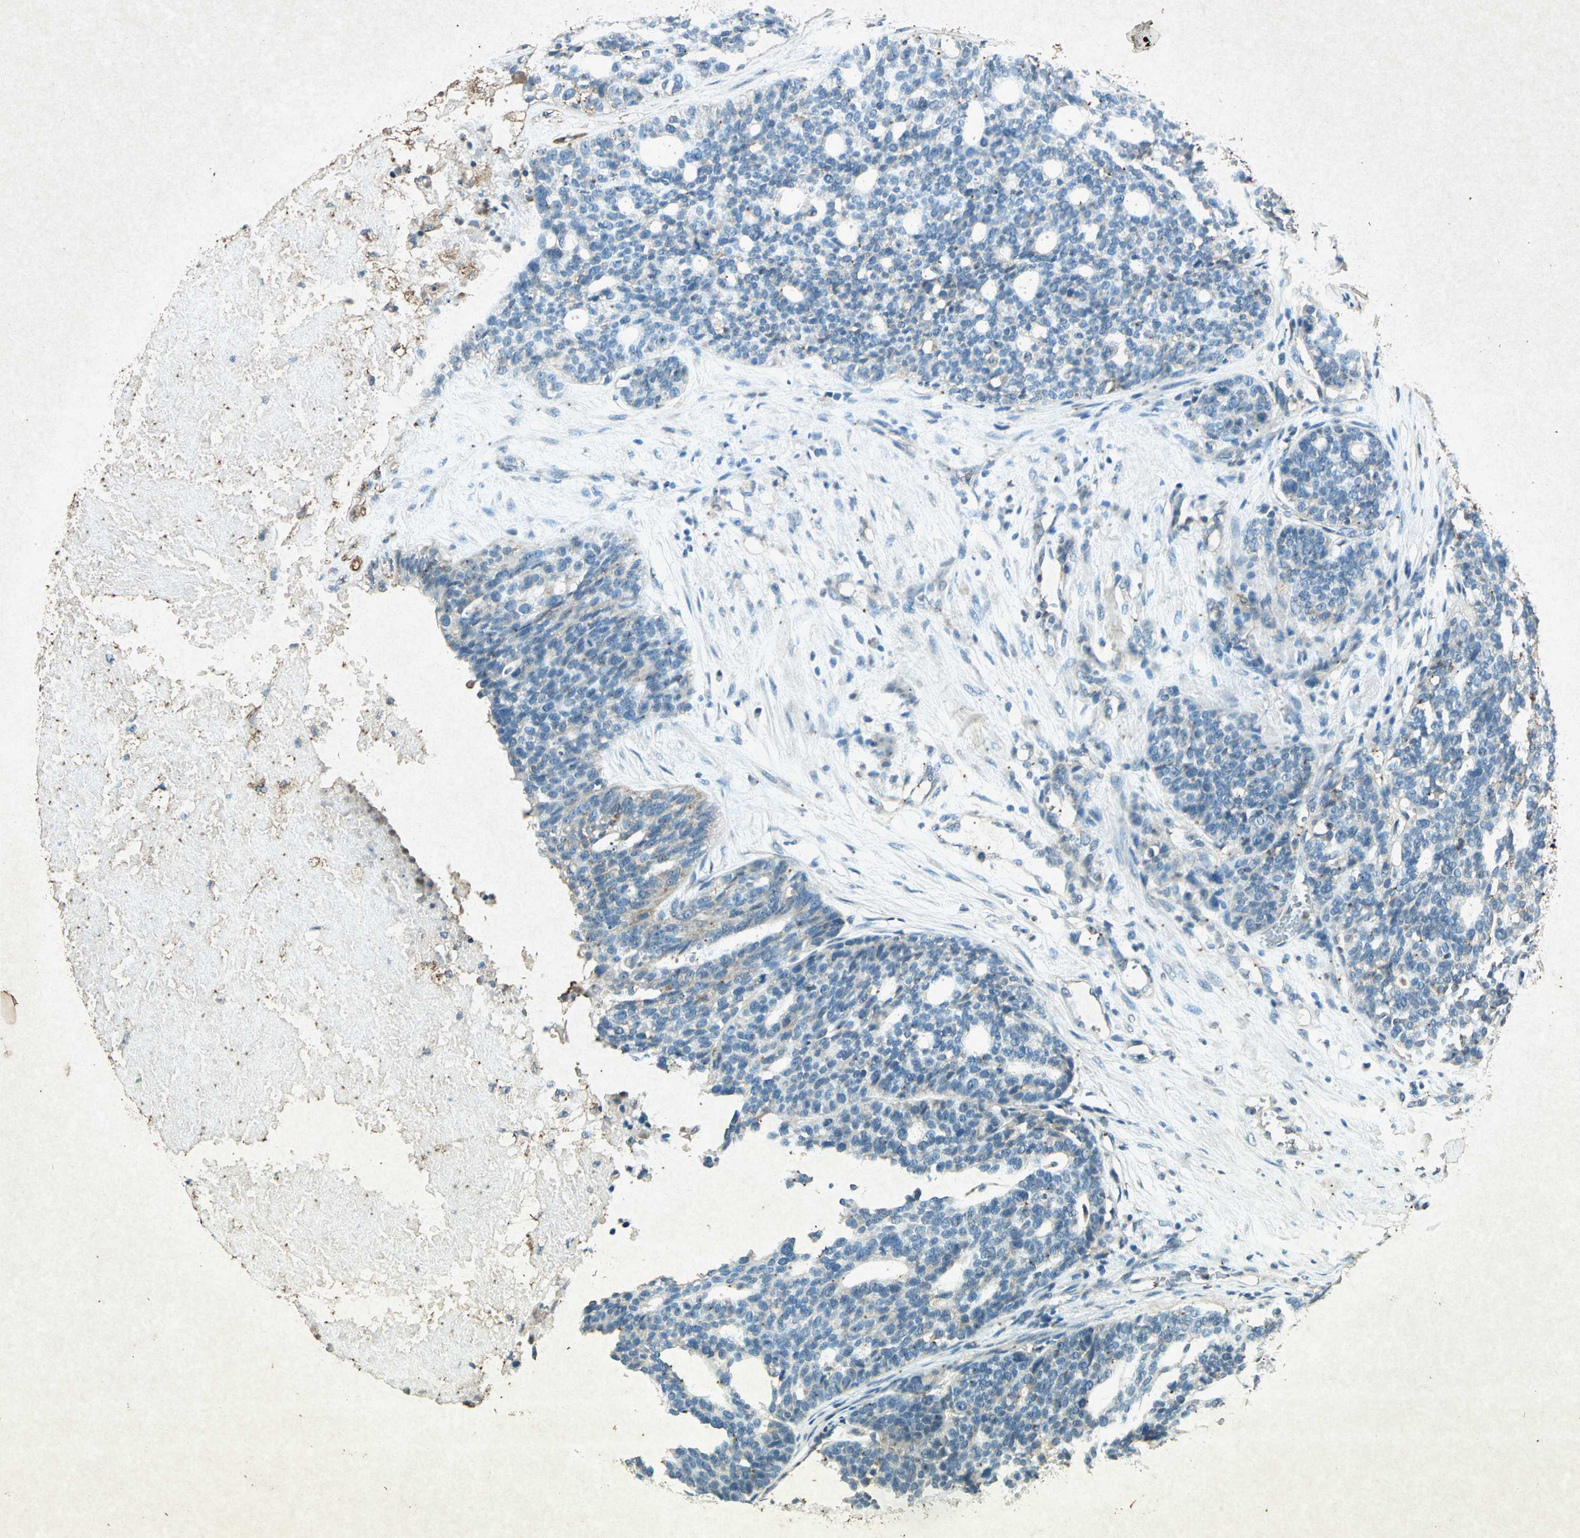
{"staining": {"intensity": "negative", "quantity": "none", "location": "none"}, "tissue": "ovarian cancer", "cell_type": "Tumor cells", "image_type": "cancer", "snomed": [{"axis": "morphology", "description": "Cystadenocarcinoma, serous, NOS"}, {"axis": "topography", "description": "Ovary"}], "caption": "DAB immunohistochemical staining of ovarian serous cystadenocarcinoma reveals no significant staining in tumor cells. (Immunohistochemistry, brightfield microscopy, high magnification).", "gene": "PSEN1", "patient": {"sex": "female", "age": 59}}